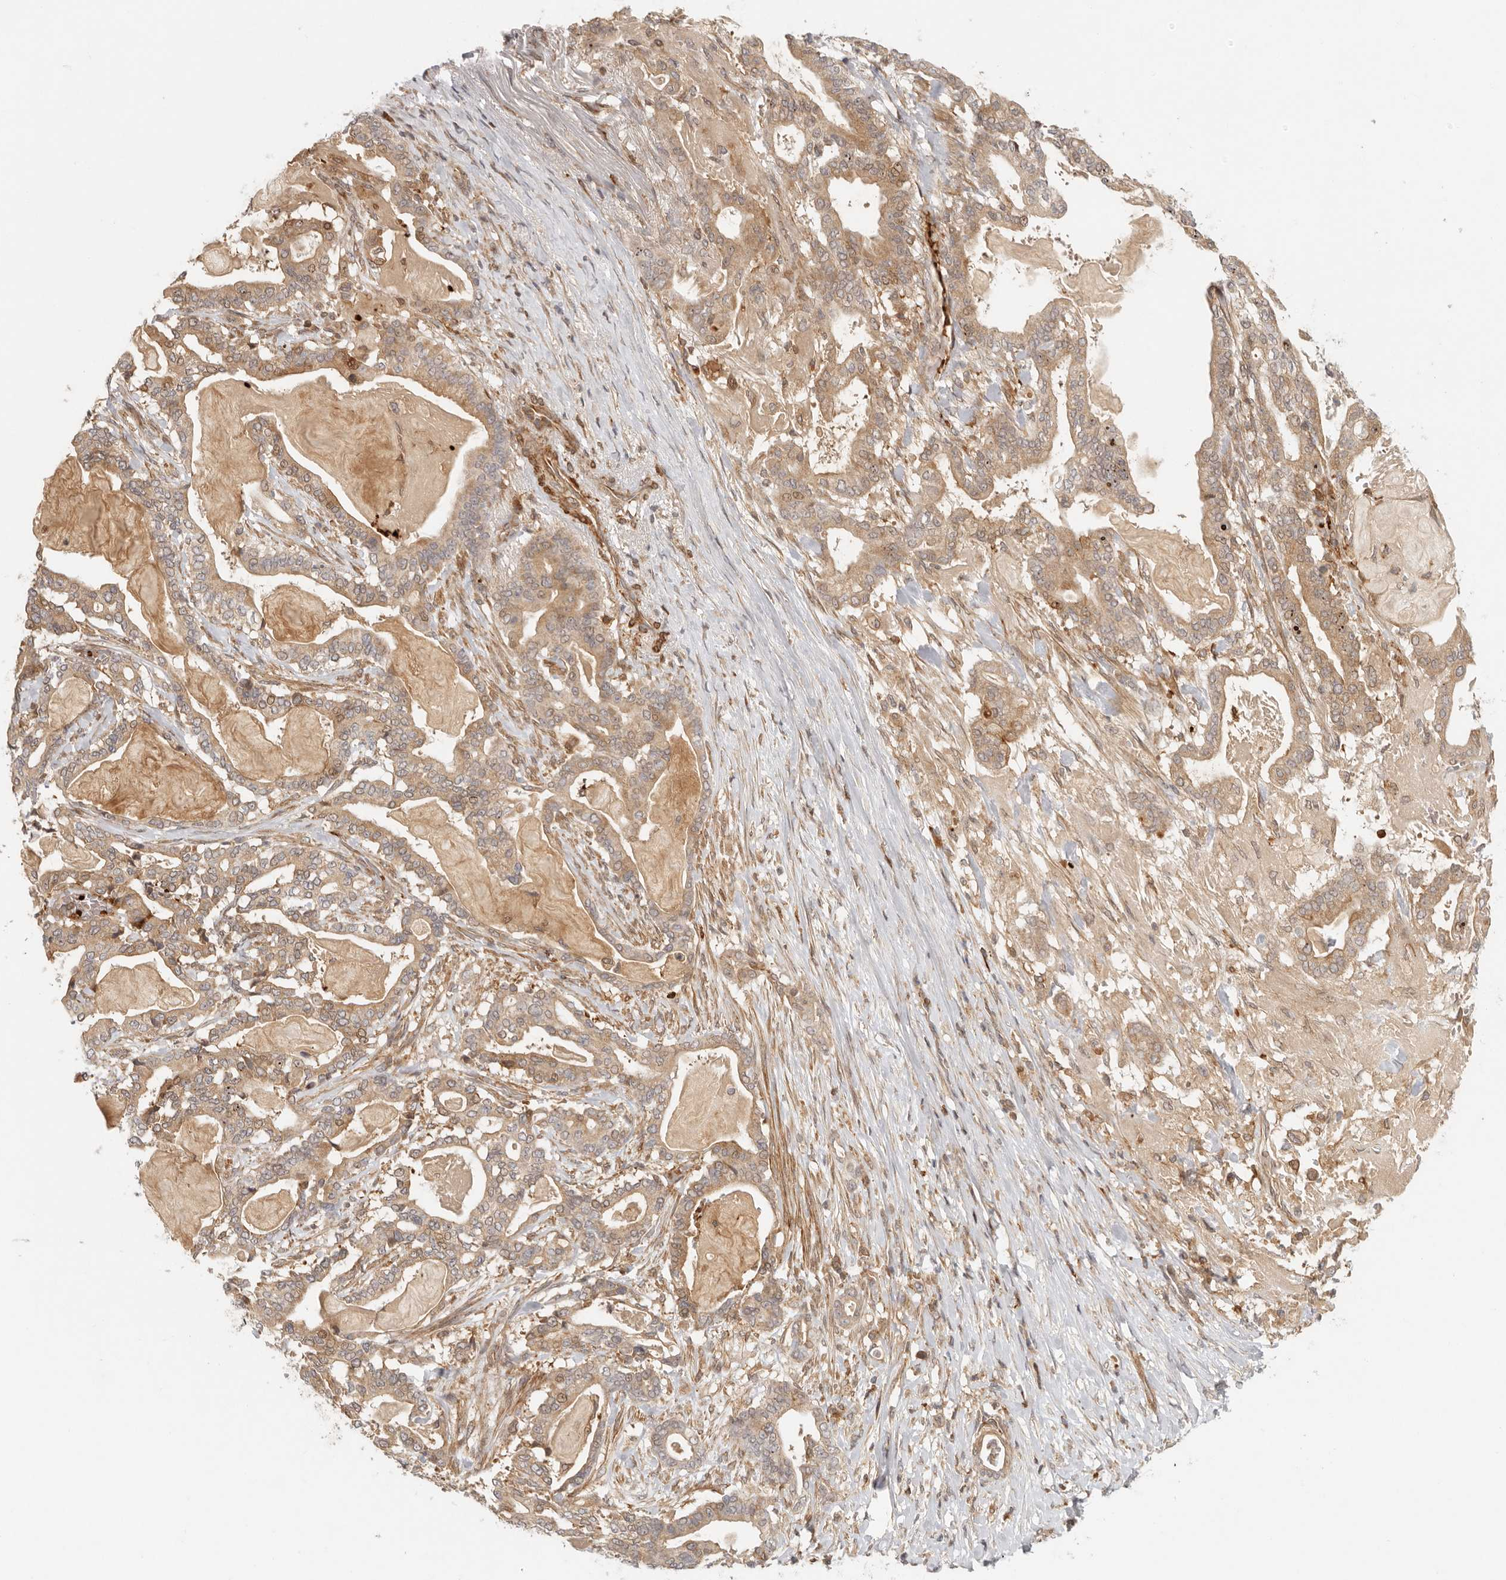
{"staining": {"intensity": "moderate", "quantity": ">75%", "location": "cytoplasmic/membranous,nuclear"}, "tissue": "pancreatic cancer", "cell_type": "Tumor cells", "image_type": "cancer", "snomed": [{"axis": "morphology", "description": "Adenocarcinoma, NOS"}, {"axis": "topography", "description": "Pancreas"}], "caption": "A photomicrograph showing moderate cytoplasmic/membranous and nuclear expression in about >75% of tumor cells in adenocarcinoma (pancreatic), as visualized by brown immunohistochemical staining.", "gene": "AHDC1", "patient": {"sex": "male", "age": 63}}